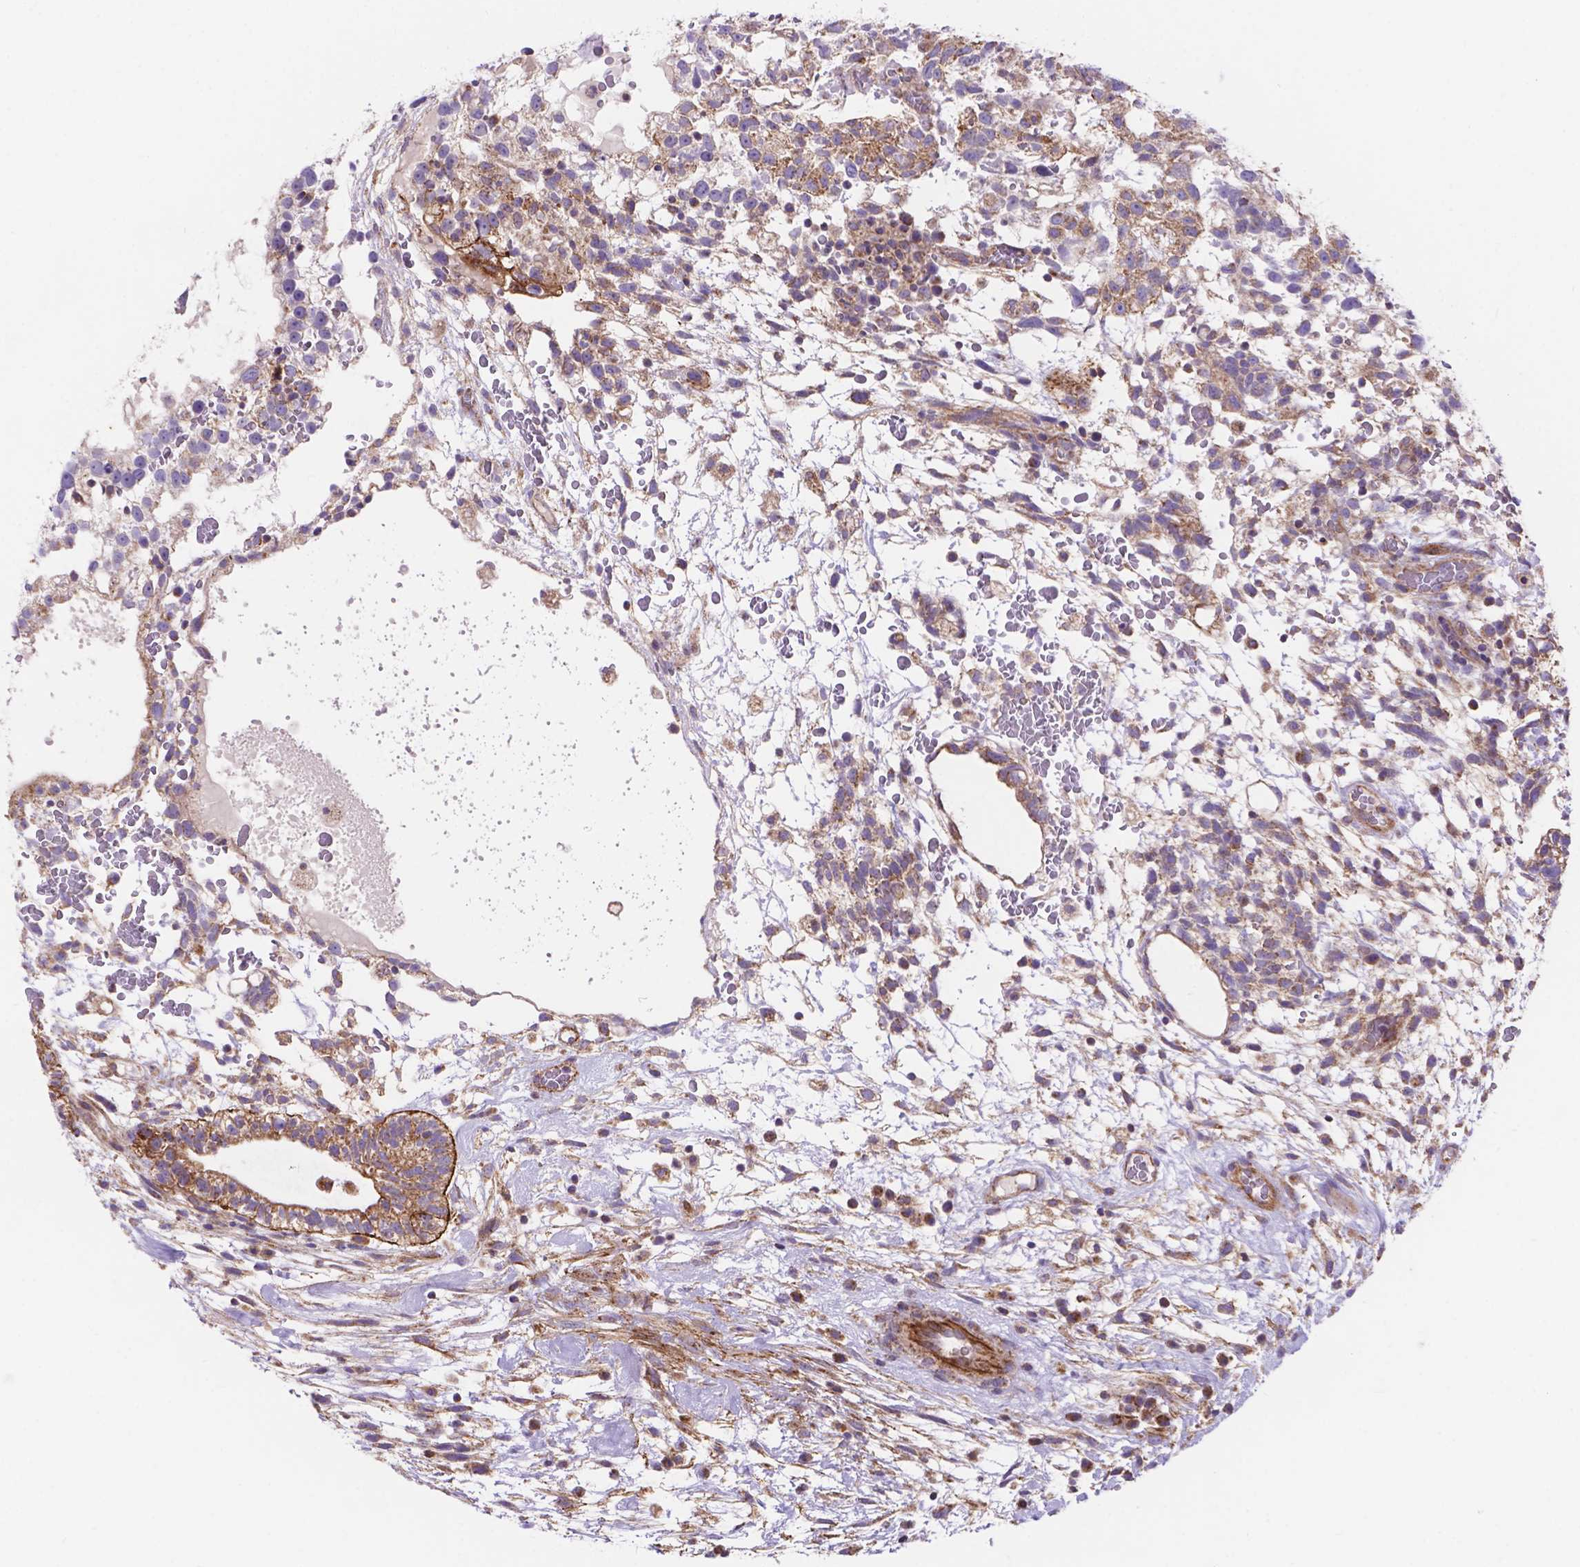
{"staining": {"intensity": "moderate", "quantity": "25%-75%", "location": "cytoplasmic/membranous"}, "tissue": "testis cancer", "cell_type": "Tumor cells", "image_type": "cancer", "snomed": [{"axis": "morphology", "description": "Normal tissue, NOS"}, {"axis": "morphology", "description": "Carcinoma, Embryonal, NOS"}, {"axis": "topography", "description": "Testis"}], "caption": "Testis embryonal carcinoma stained with IHC exhibits moderate cytoplasmic/membranous staining in approximately 25%-75% of tumor cells.", "gene": "AK3", "patient": {"sex": "male", "age": 32}}